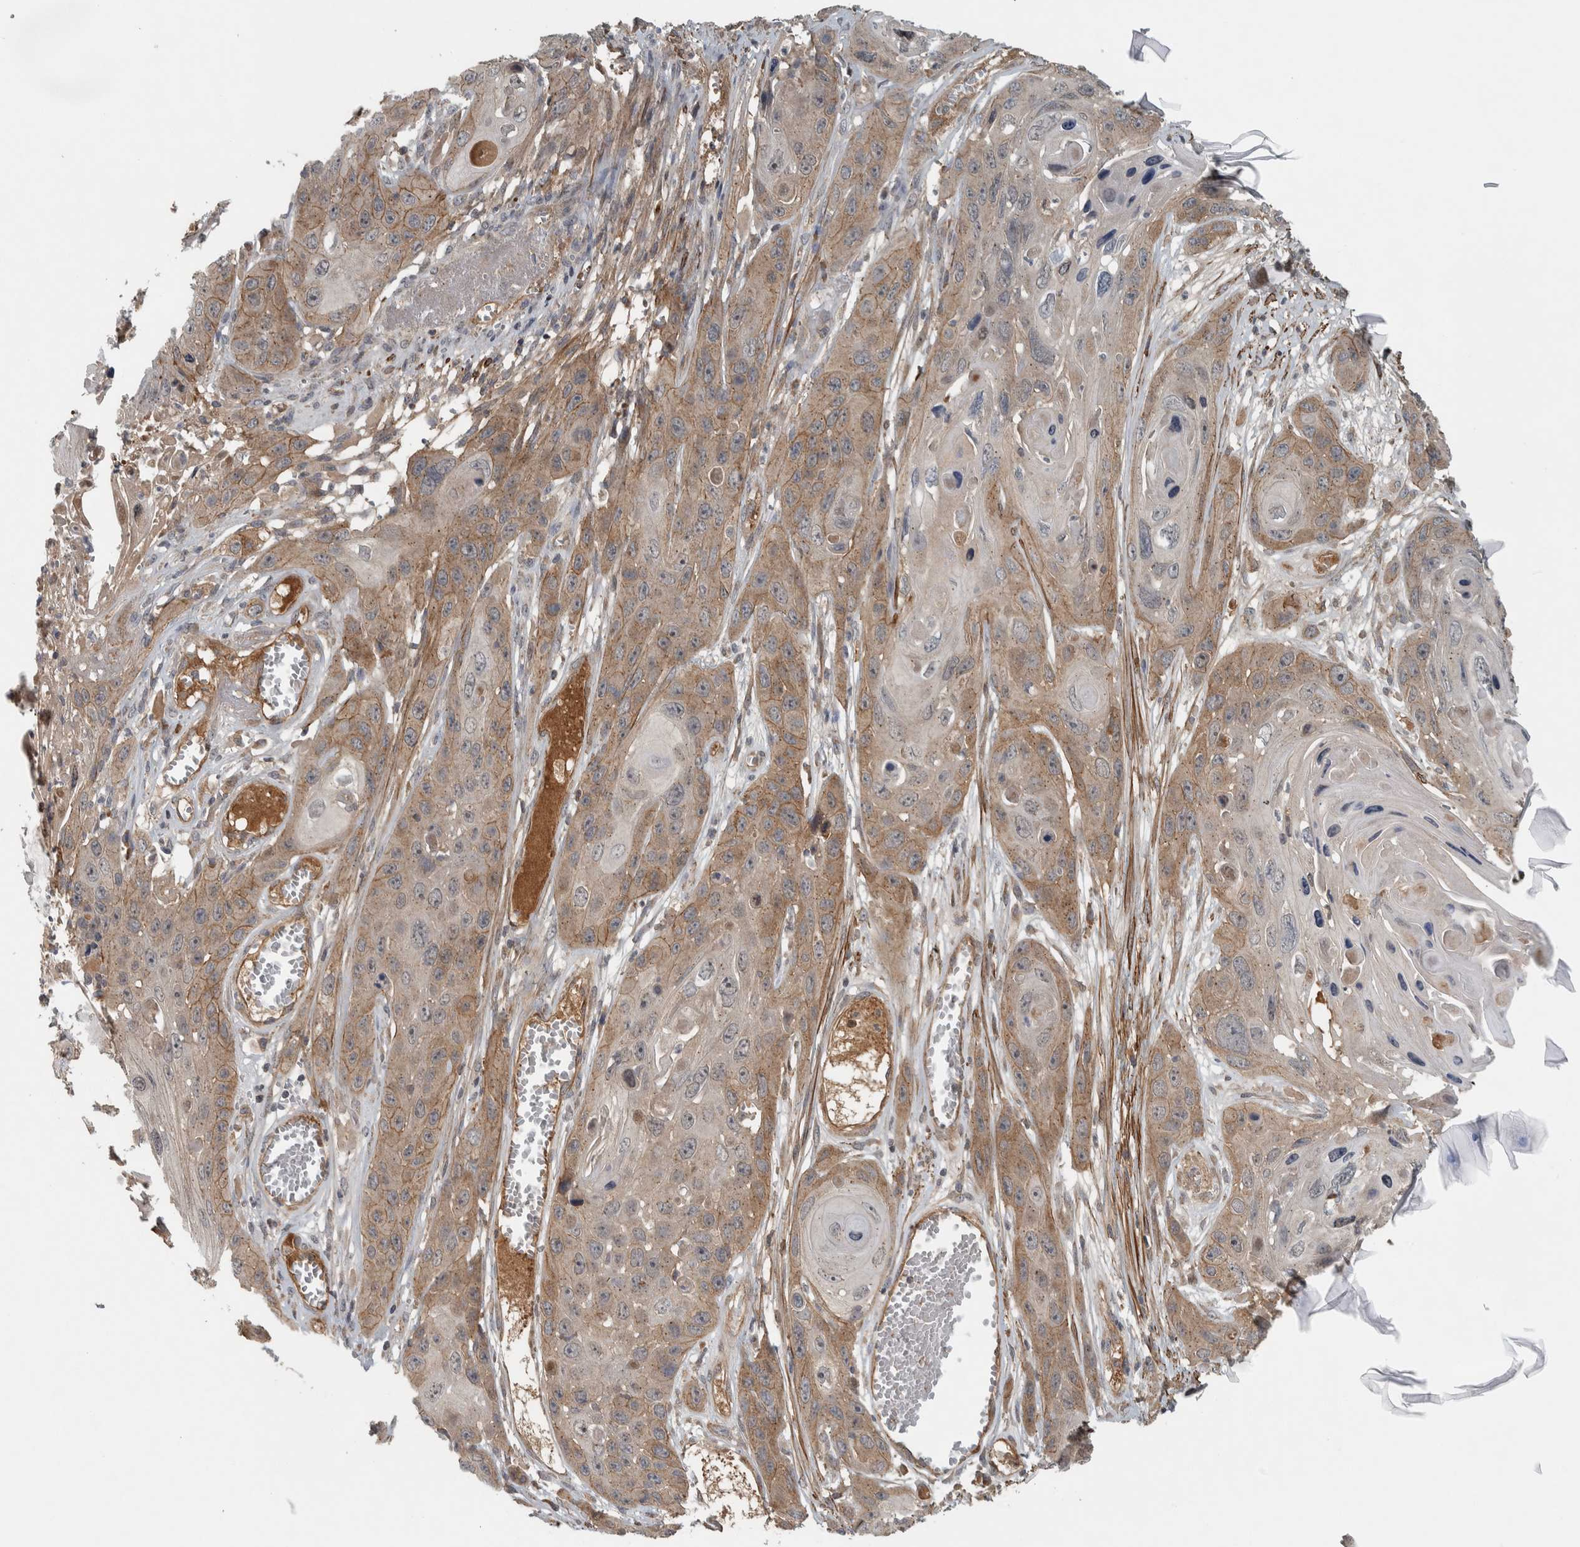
{"staining": {"intensity": "moderate", "quantity": ">75%", "location": "cytoplasmic/membranous"}, "tissue": "skin cancer", "cell_type": "Tumor cells", "image_type": "cancer", "snomed": [{"axis": "morphology", "description": "Squamous cell carcinoma, NOS"}, {"axis": "topography", "description": "Skin"}], "caption": "Squamous cell carcinoma (skin) stained with a brown dye shows moderate cytoplasmic/membranous positive positivity in about >75% of tumor cells.", "gene": "LBHD1", "patient": {"sex": "male", "age": 55}}